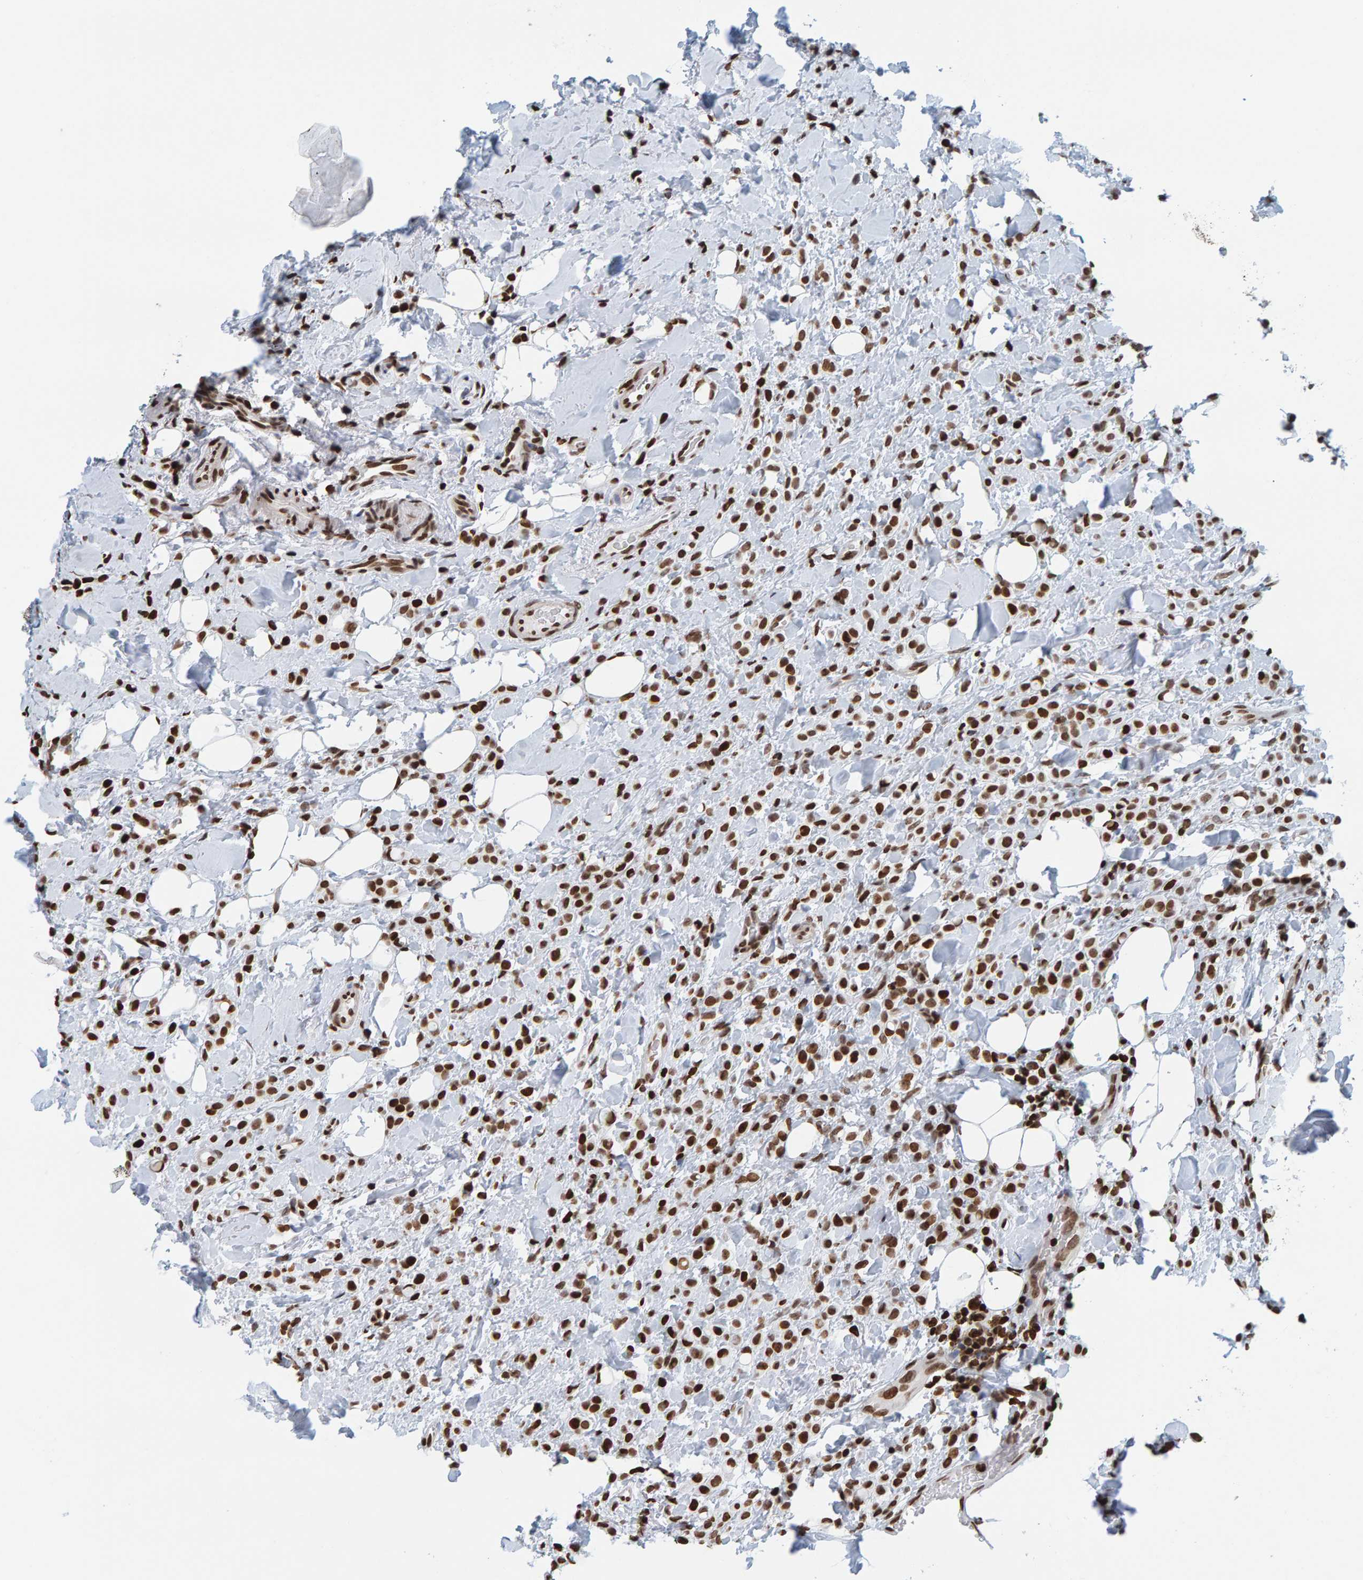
{"staining": {"intensity": "strong", "quantity": ">75%", "location": "nuclear"}, "tissue": "breast cancer", "cell_type": "Tumor cells", "image_type": "cancer", "snomed": [{"axis": "morphology", "description": "Normal tissue, NOS"}, {"axis": "morphology", "description": "Lobular carcinoma"}, {"axis": "topography", "description": "Breast"}], "caption": "Brown immunohistochemical staining in breast lobular carcinoma displays strong nuclear expression in about >75% of tumor cells.", "gene": "BRF2", "patient": {"sex": "female", "age": 50}}